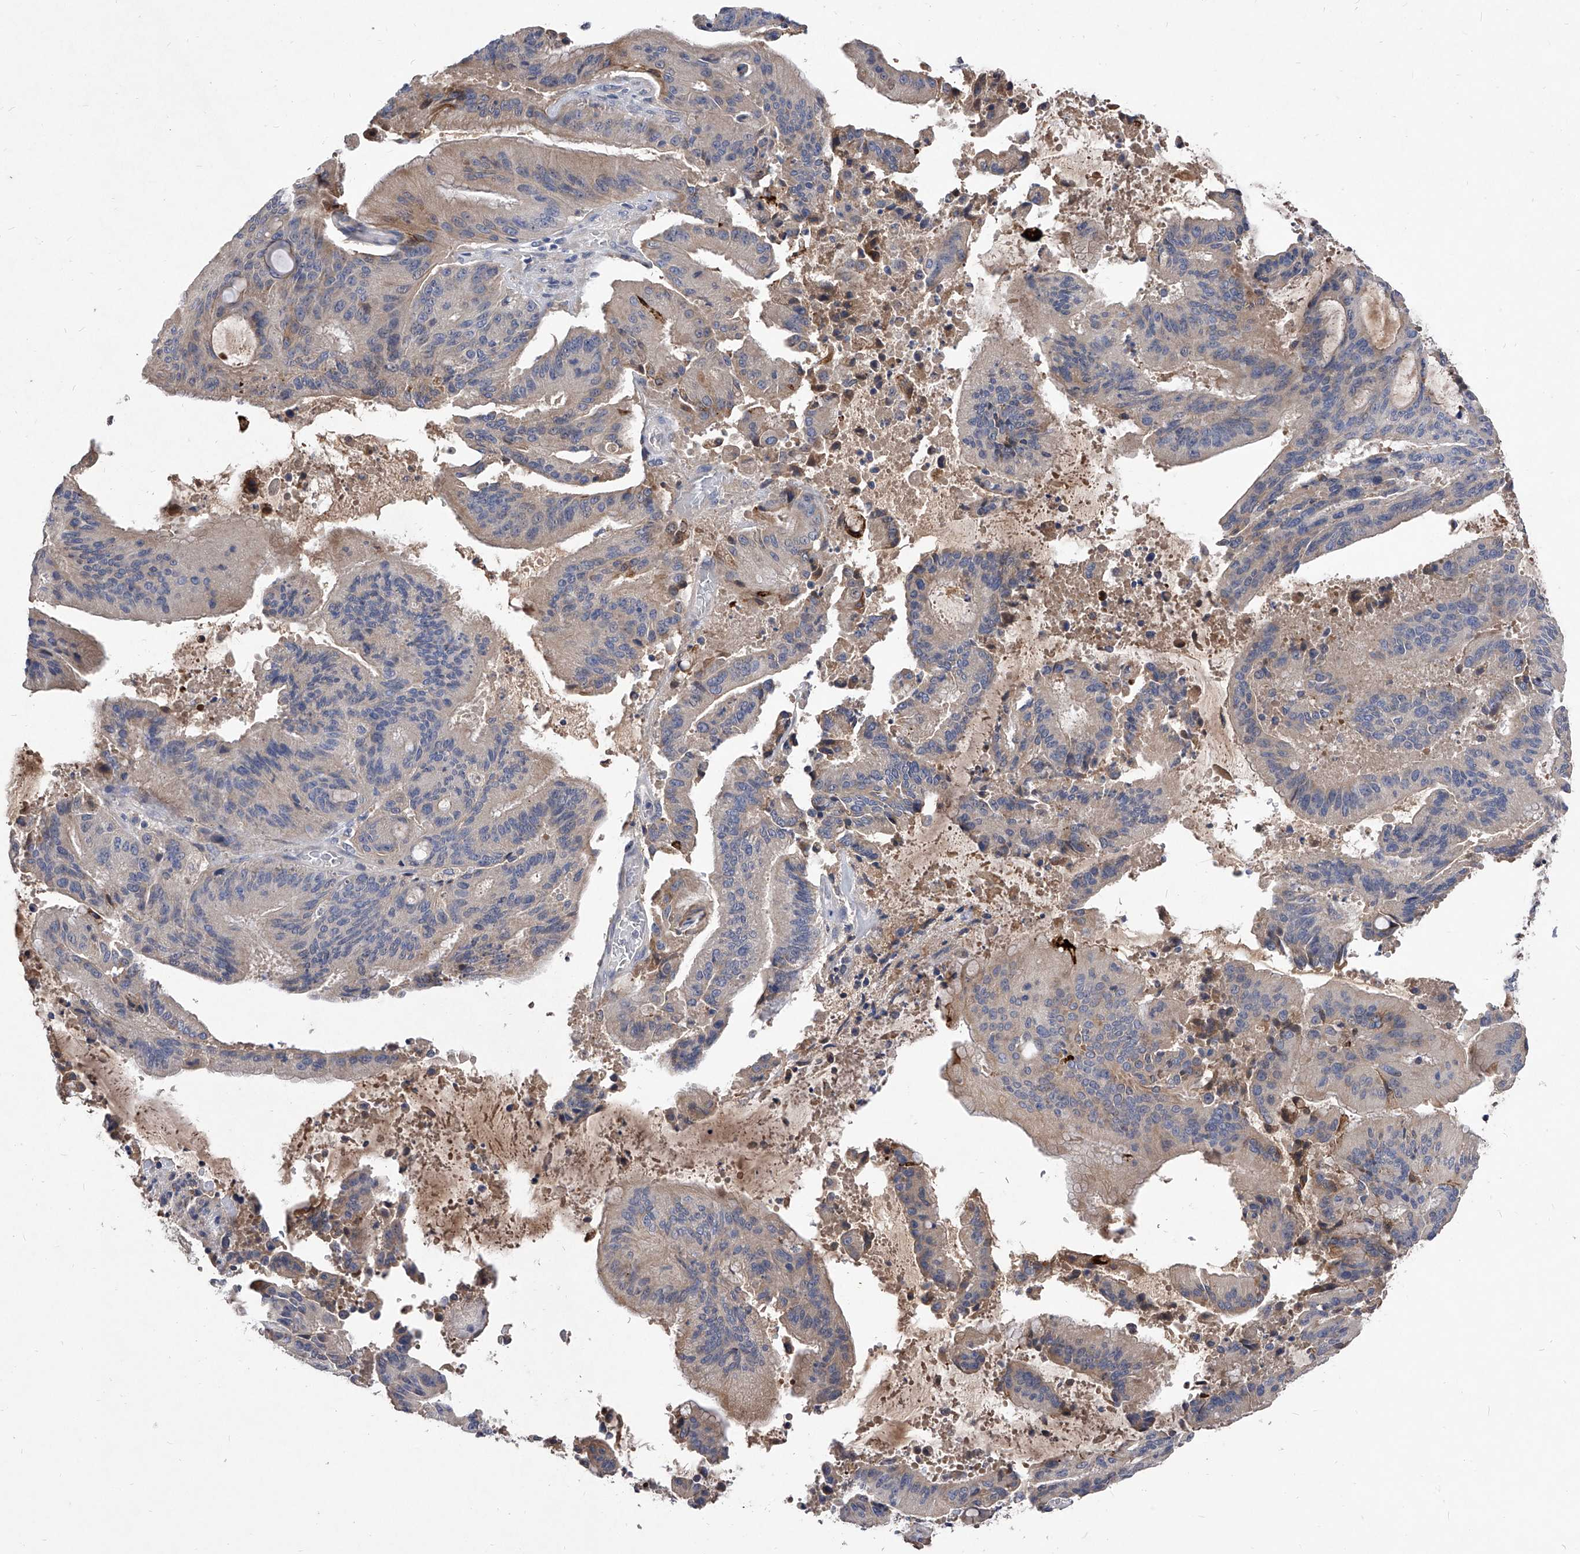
{"staining": {"intensity": "weak", "quantity": "25%-75%", "location": "cytoplasmic/membranous"}, "tissue": "liver cancer", "cell_type": "Tumor cells", "image_type": "cancer", "snomed": [{"axis": "morphology", "description": "Normal tissue, NOS"}, {"axis": "morphology", "description": "Cholangiocarcinoma"}, {"axis": "topography", "description": "Liver"}, {"axis": "topography", "description": "Peripheral nerve tissue"}], "caption": "Protein staining demonstrates weak cytoplasmic/membranous expression in approximately 25%-75% of tumor cells in liver cancer (cholangiocarcinoma). The staining was performed using DAB, with brown indicating positive protein expression. Nuclei are stained blue with hematoxylin.", "gene": "C5", "patient": {"sex": "female", "age": 73}}